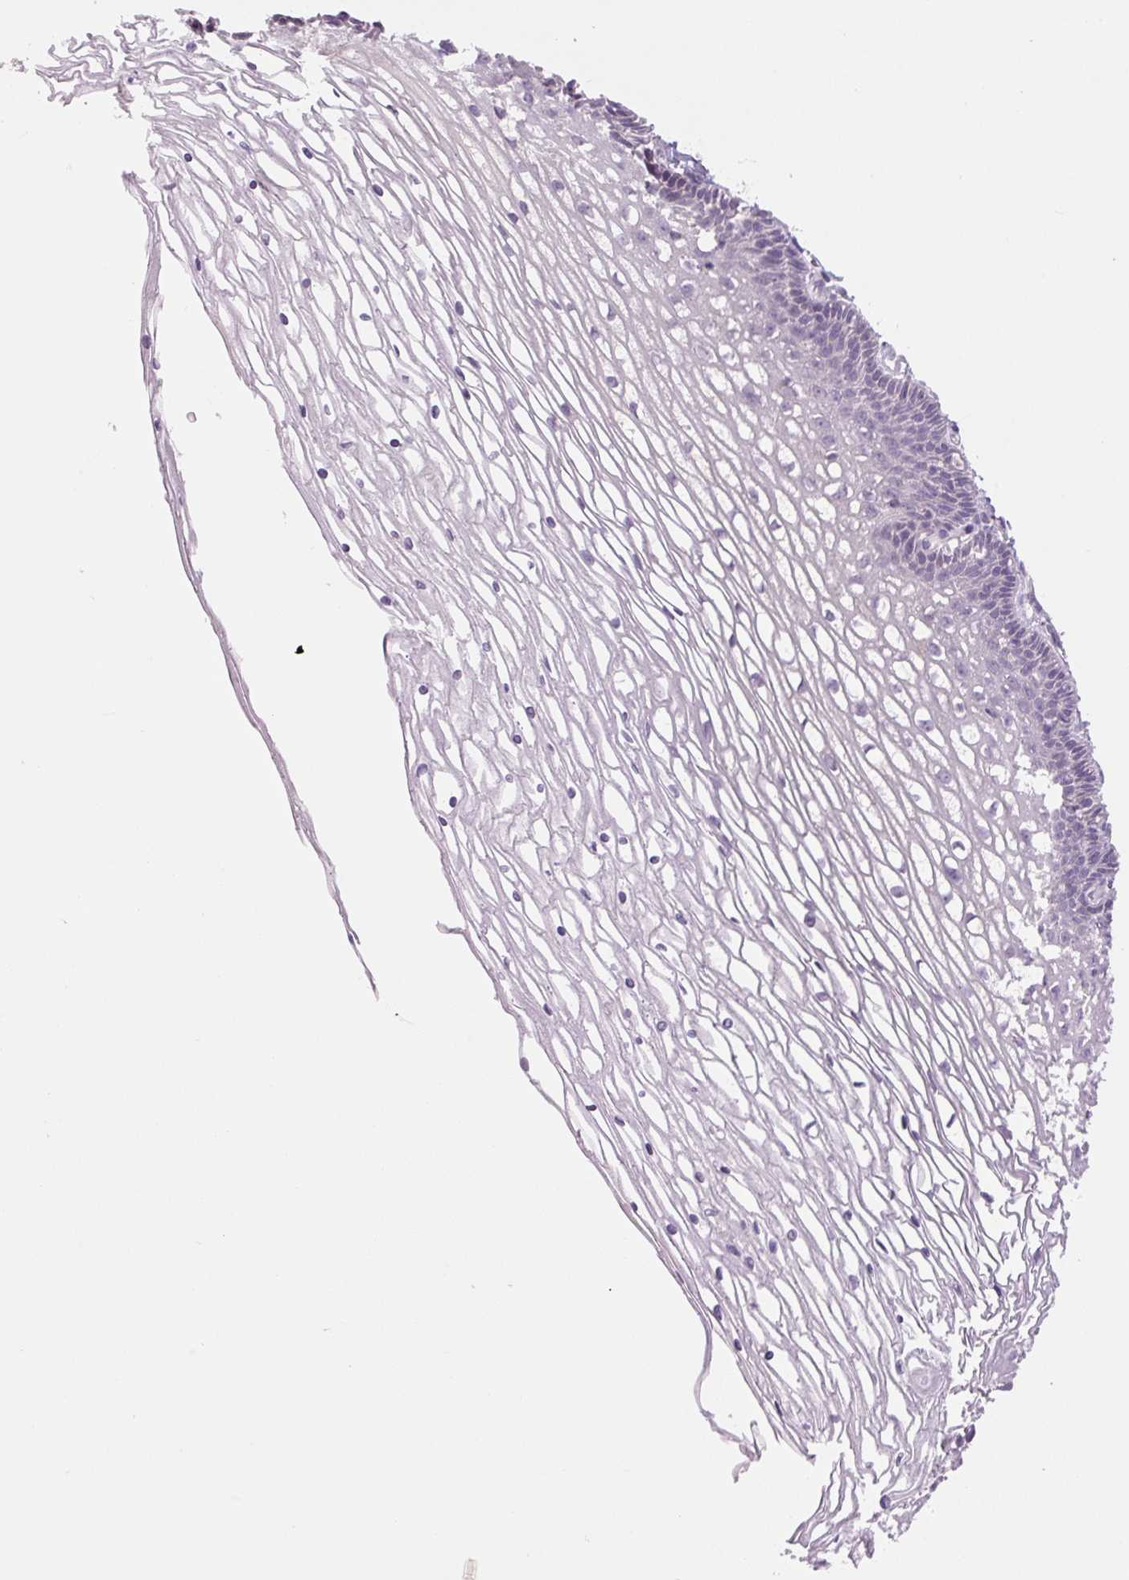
{"staining": {"intensity": "negative", "quantity": "none", "location": "none"}, "tissue": "cervix", "cell_type": "Glandular cells", "image_type": "normal", "snomed": [{"axis": "morphology", "description": "Normal tissue, NOS"}, {"axis": "topography", "description": "Cervix"}], "caption": "This is an immunohistochemistry (IHC) image of benign cervix. There is no positivity in glandular cells.", "gene": "TMEM100", "patient": {"sex": "female", "age": 36}}